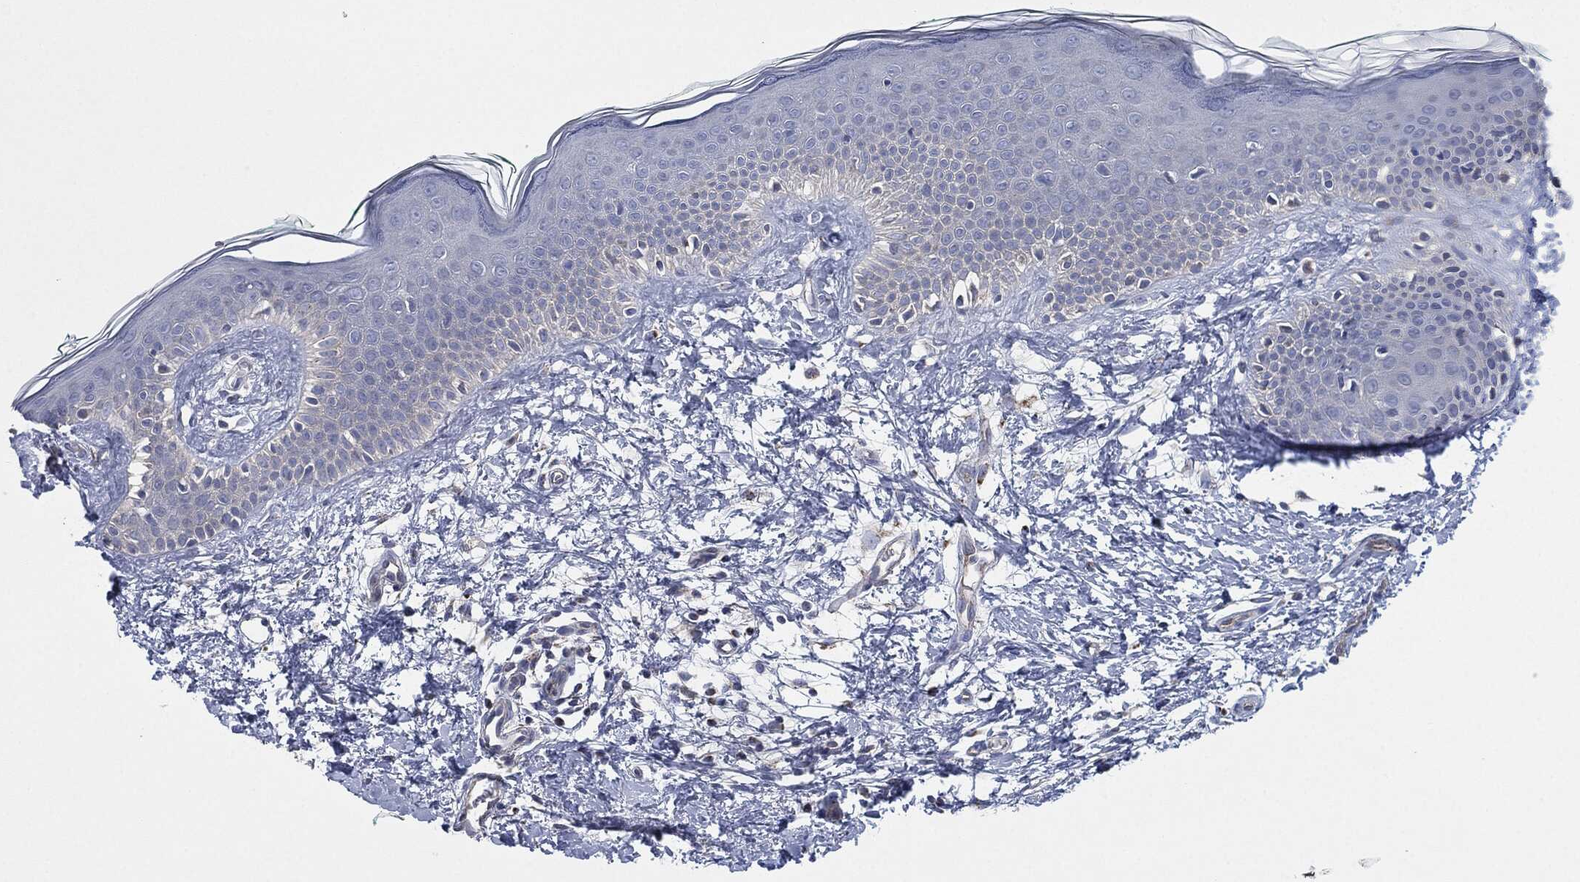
{"staining": {"intensity": "negative", "quantity": "none", "location": "none"}, "tissue": "skin", "cell_type": "Fibroblasts", "image_type": "normal", "snomed": [{"axis": "morphology", "description": "Normal tissue, NOS"}, {"axis": "morphology", "description": "Basal cell carcinoma"}, {"axis": "topography", "description": "Skin"}], "caption": "Skin stained for a protein using IHC demonstrates no positivity fibroblasts.", "gene": "SHROOM2", "patient": {"sex": "male", "age": 33}}